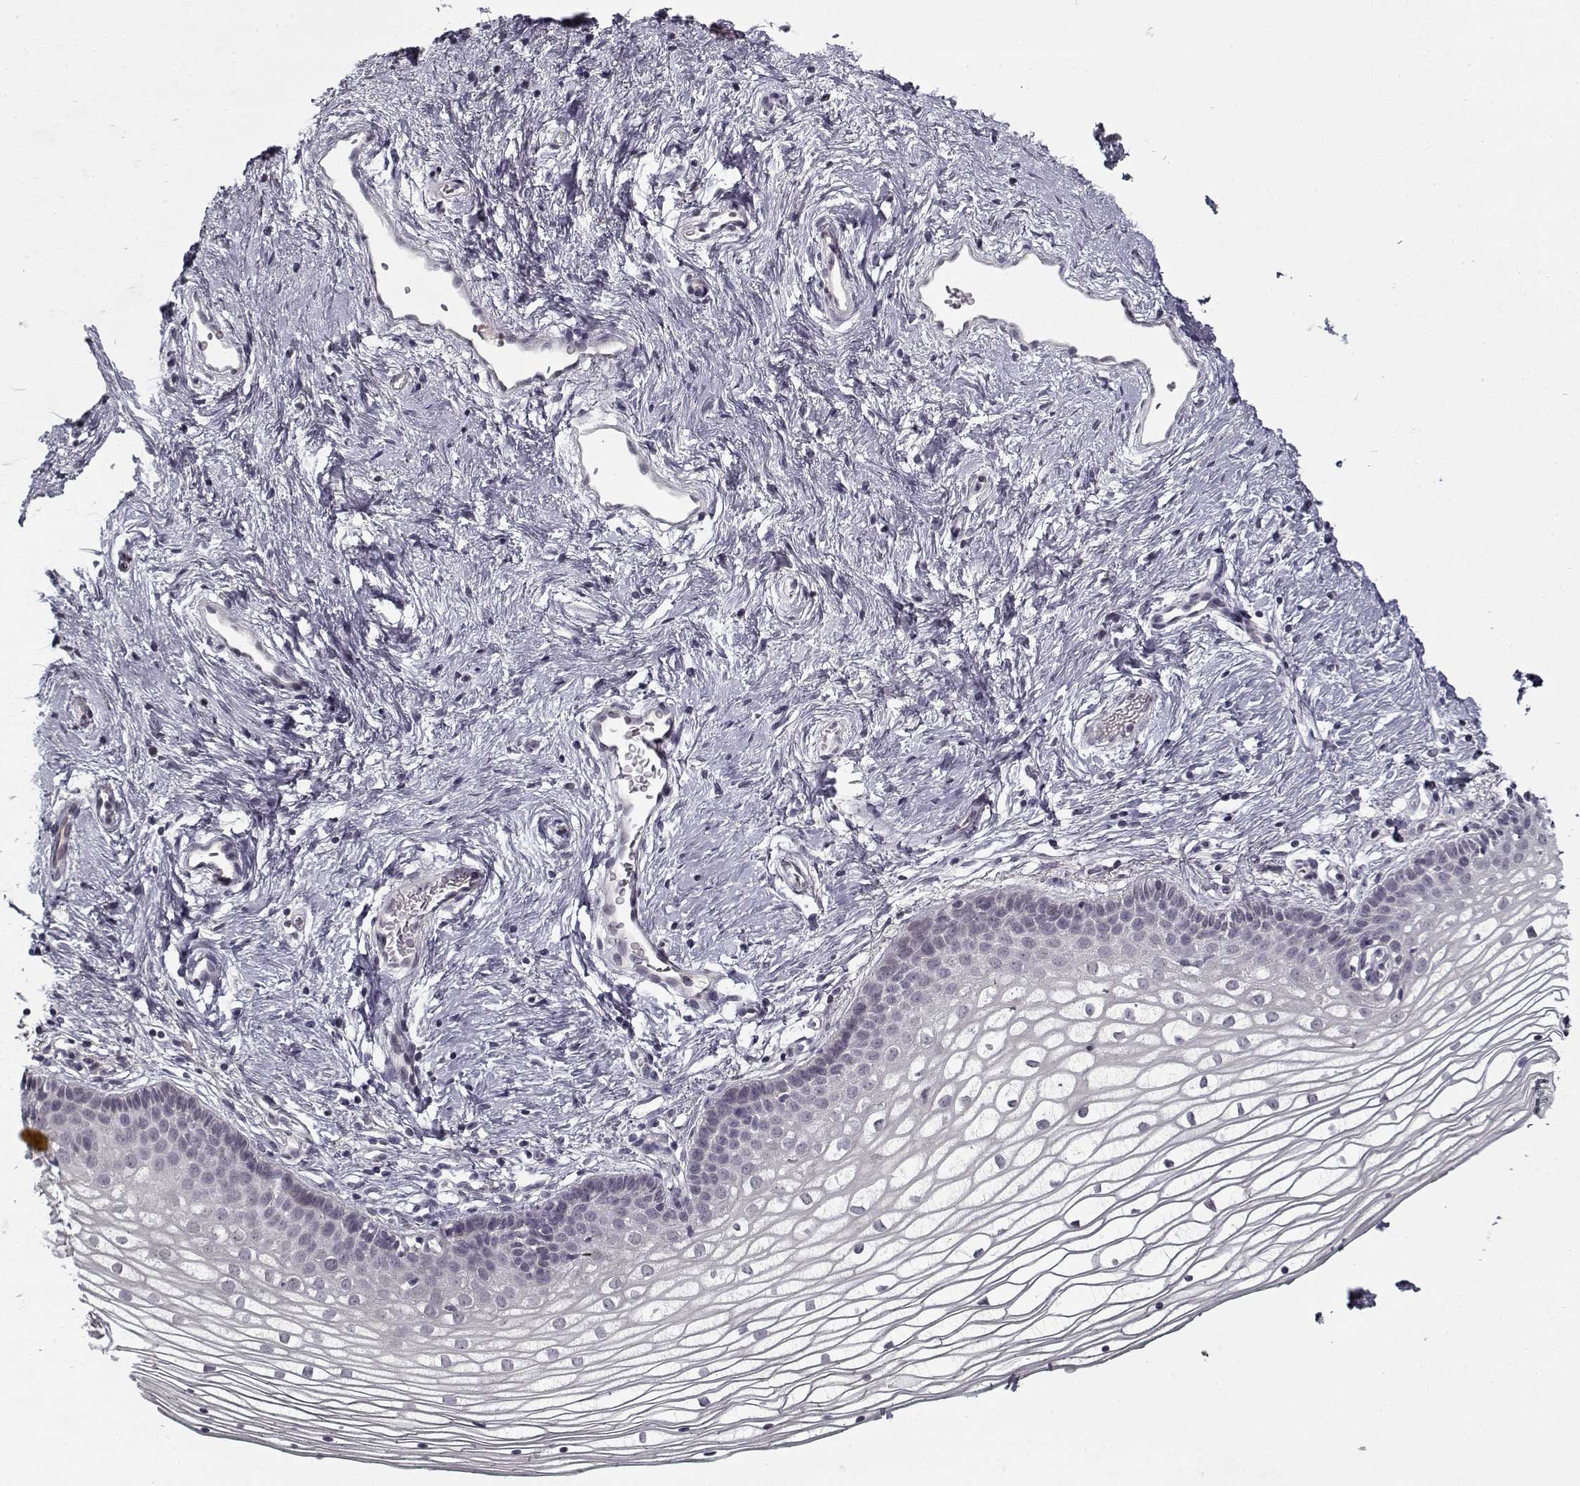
{"staining": {"intensity": "negative", "quantity": "none", "location": "none"}, "tissue": "vagina", "cell_type": "Squamous epithelial cells", "image_type": "normal", "snomed": [{"axis": "morphology", "description": "Normal tissue, NOS"}, {"axis": "topography", "description": "Vagina"}], "caption": "A high-resolution micrograph shows IHC staining of benign vagina, which shows no significant expression in squamous epithelial cells.", "gene": "LAMA2", "patient": {"sex": "female", "age": 36}}